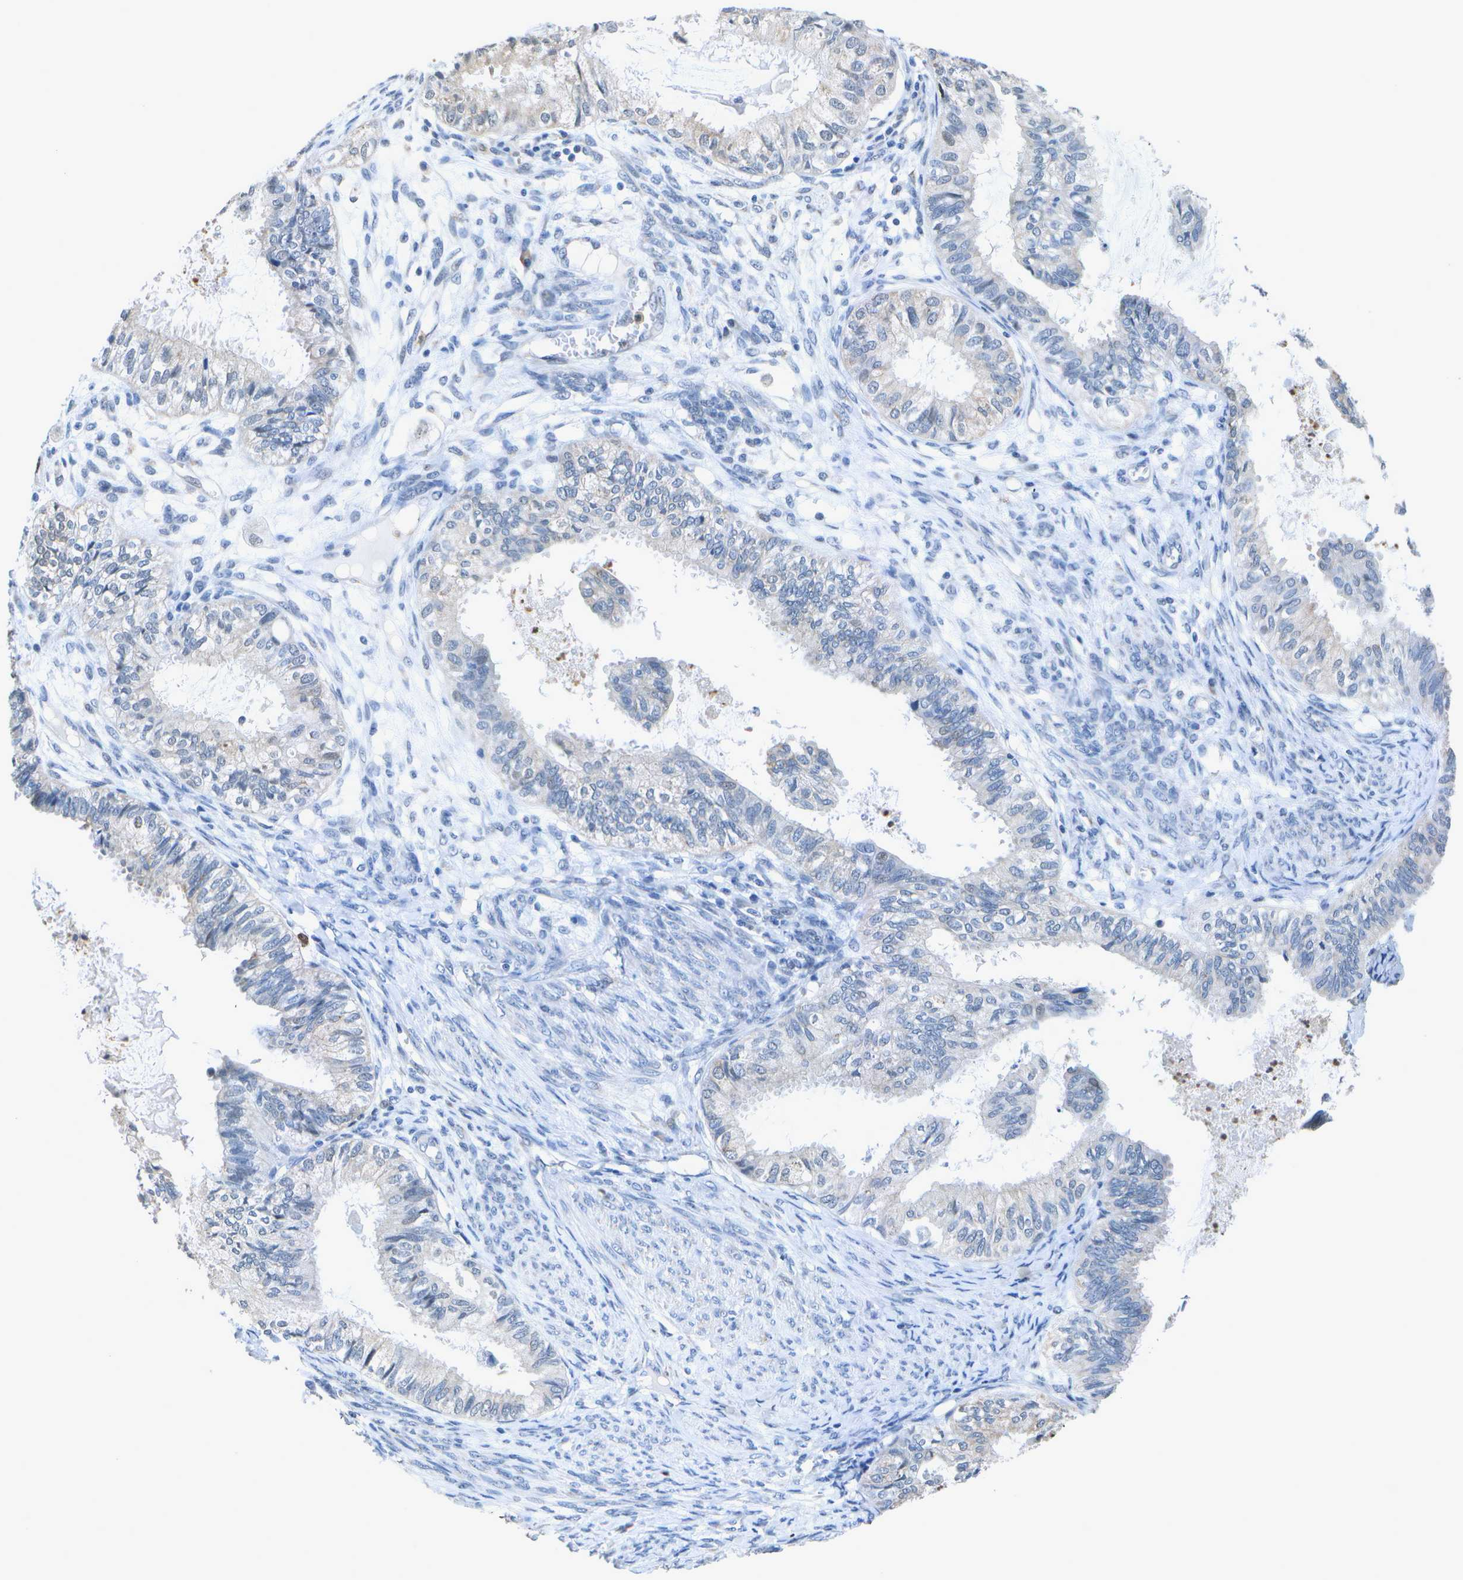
{"staining": {"intensity": "negative", "quantity": "none", "location": "none"}, "tissue": "cervical cancer", "cell_type": "Tumor cells", "image_type": "cancer", "snomed": [{"axis": "morphology", "description": "Normal tissue, NOS"}, {"axis": "morphology", "description": "Adenocarcinoma, NOS"}, {"axis": "topography", "description": "Cervix"}, {"axis": "topography", "description": "Endometrium"}], "caption": "An image of adenocarcinoma (cervical) stained for a protein demonstrates no brown staining in tumor cells.", "gene": "DSE", "patient": {"sex": "female", "age": 86}}